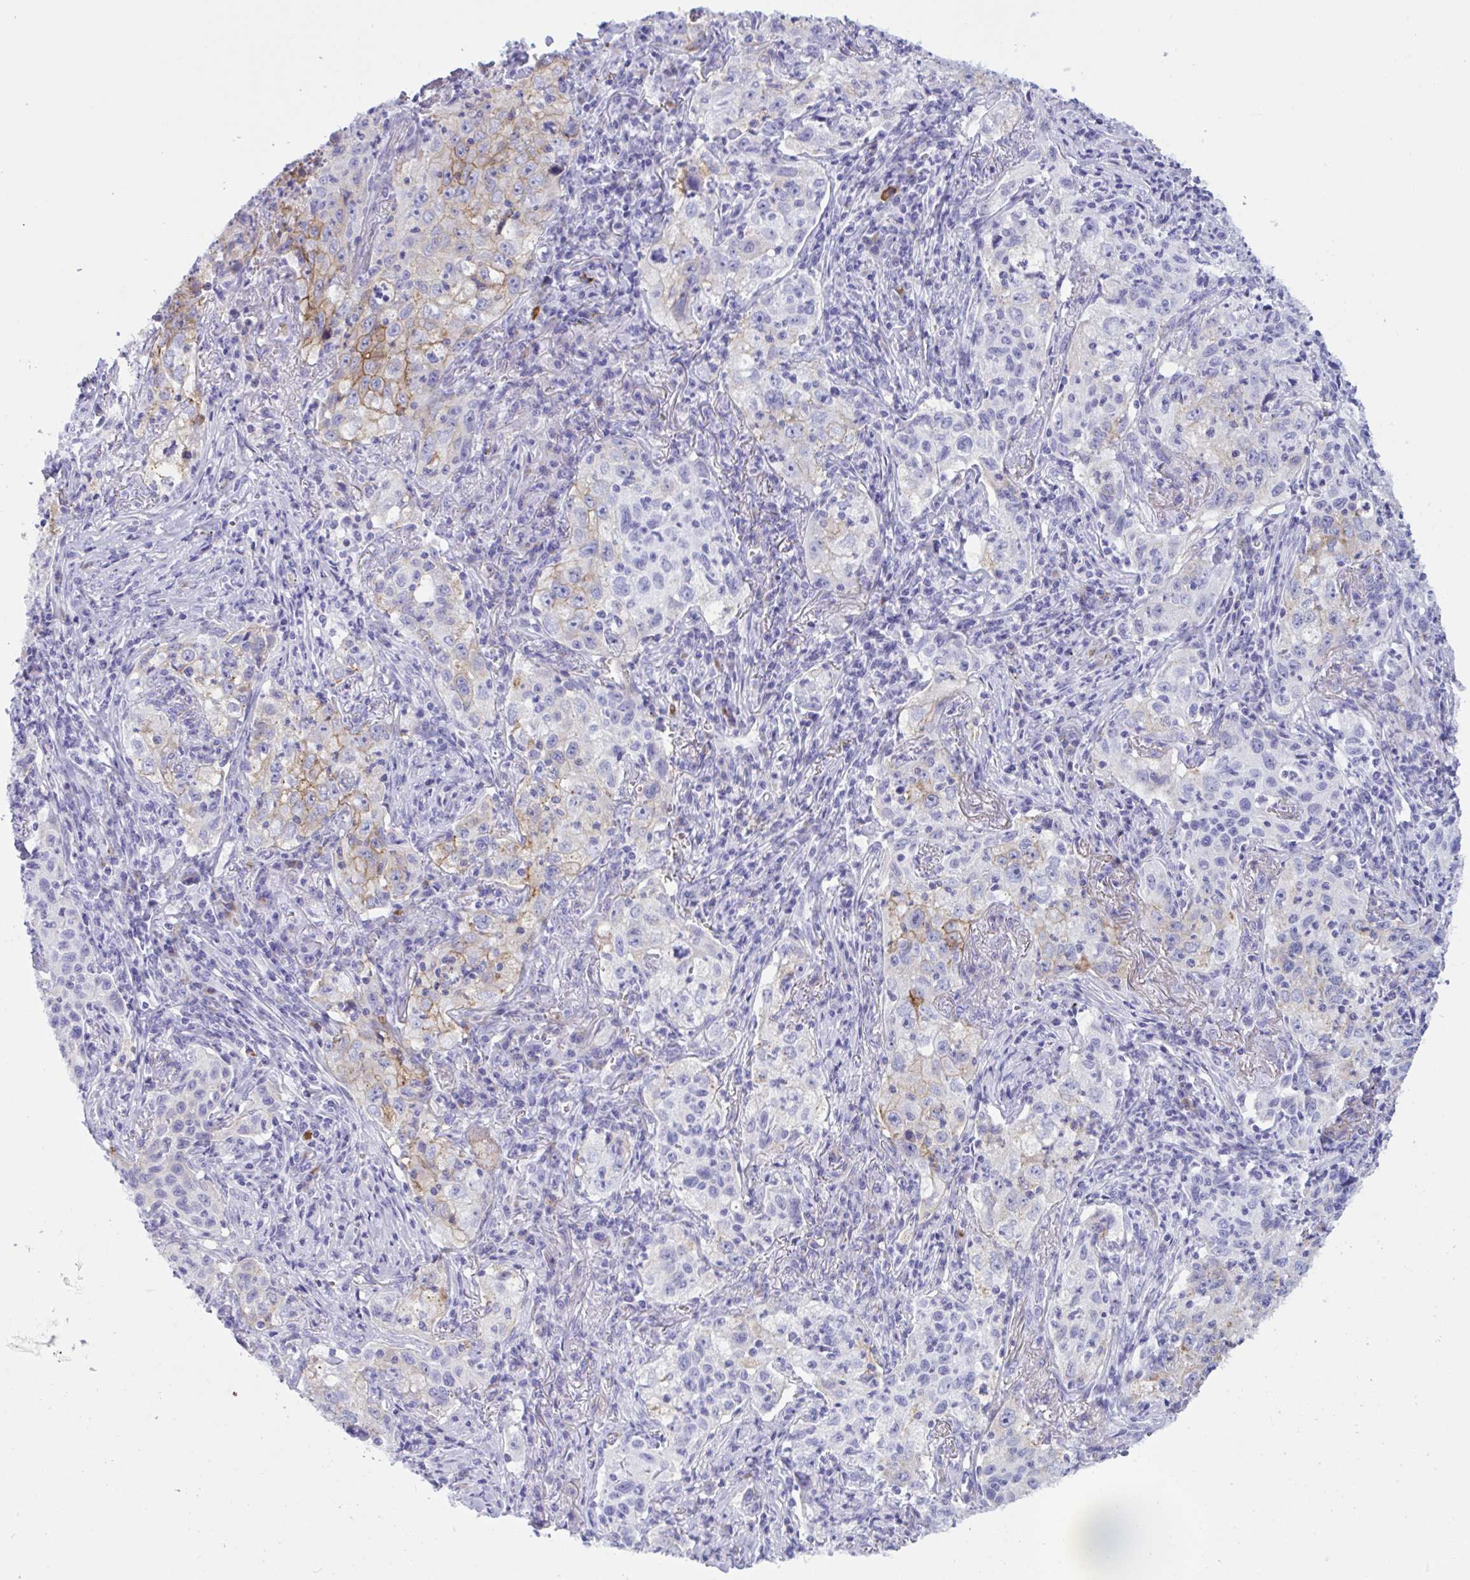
{"staining": {"intensity": "moderate", "quantity": "<25%", "location": "cytoplasmic/membranous"}, "tissue": "lung cancer", "cell_type": "Tumor cells", "image_type": "cancer", "snomed": [{"axis": "morphology", "description": "Squamous cell carcinoma, NOS"}, {"axis": "topography", "description": "Lung"}], "caption": "High-magnification brightfield microscopy of squamous cell carcinoma (lung) stained with DAB (3,3'-diaminobenzidine) (brown) and counterstained with hematoxylin (blue). tumor cells exhibit moderate cytoplasmic/membranous expression is identified in about<25% of cells.", "gene": "SLC2A1", "patient": {"sex": "male", "age": 71}}